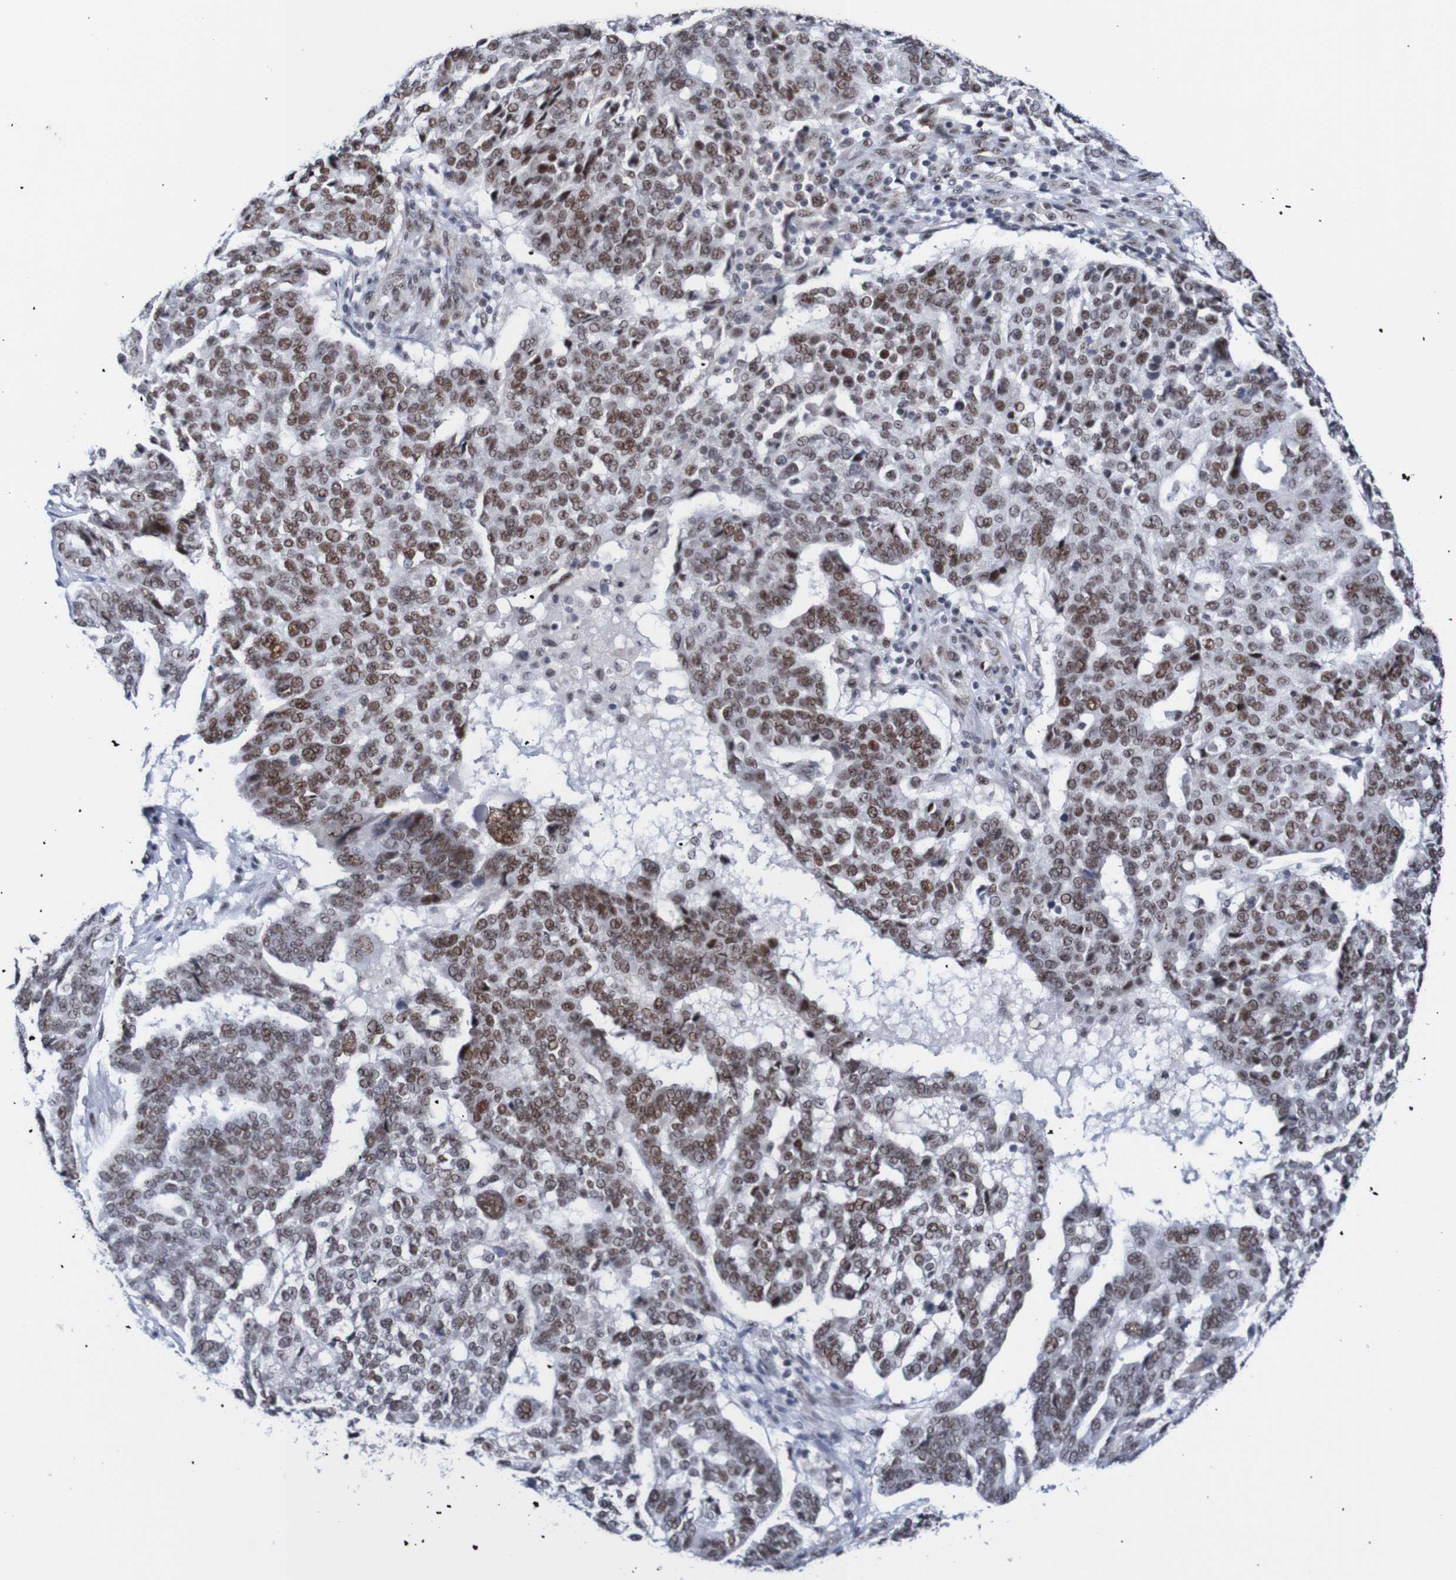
{"staining": {"intensity": "strong", "quantity": "25%-75%", "location": "nuclear"}, "tissue": "ovarian cancer", "cell_type": "Tumor cells", "image_type": "cancer", "snomed": [{"axis": "morphology", "description": "Cystadenocarcinoma, serous, NOS"}, {"axis": "topography", "description": "Ovary"}], "caption": "There is high levels of strong nuclear expression in tumor cells of serous cystadenocarcinoma (ovarian), as demonstrated by immunohistochemical staining (brown color).", "gene": "CDC5L", "patient": {"sex": "female", "age": 59}}